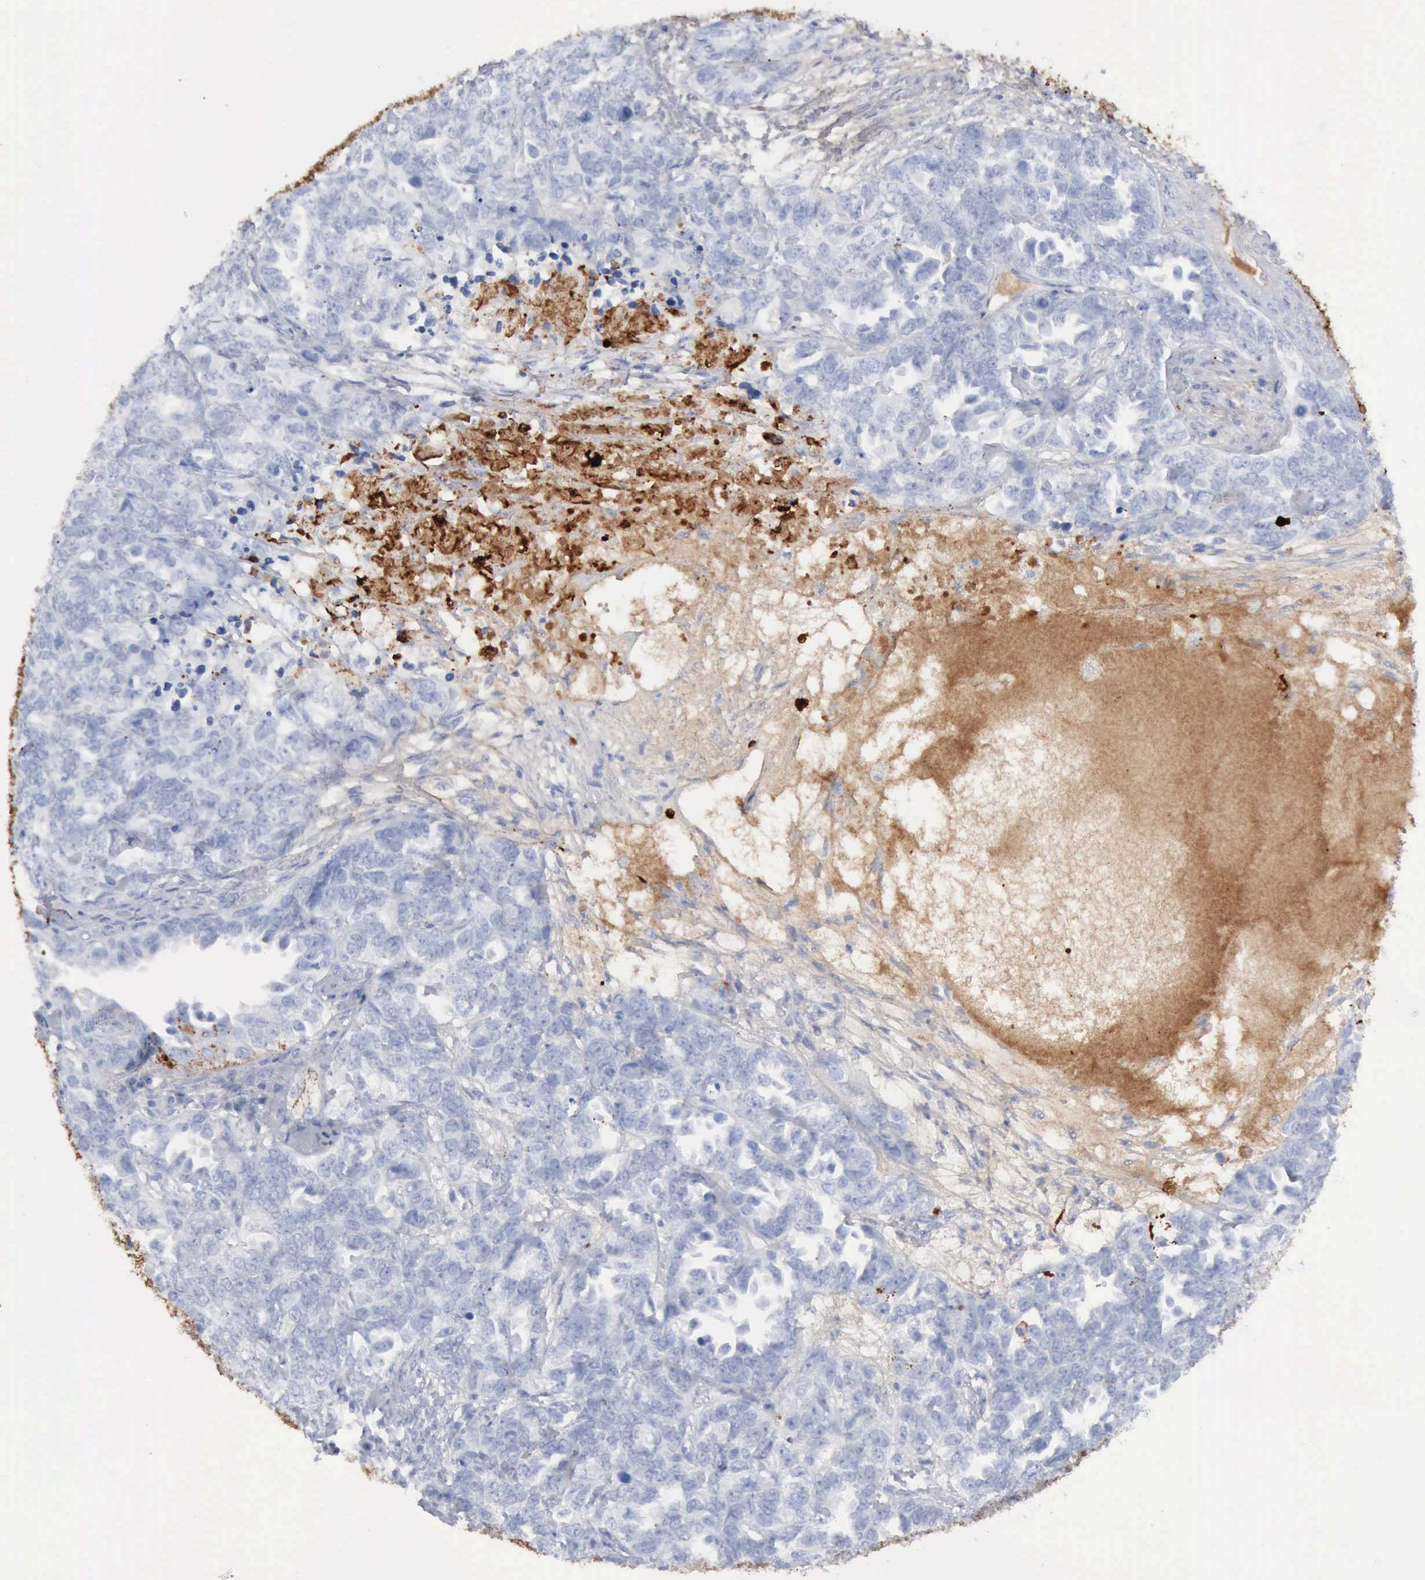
{"staining": {"intensity": "negative", "quantity": "none", "location": "none"}, "tissue": "ovarian cancer", "cell_type": "Tumor cells", "image_type": "cancer", "snomed": [{"axis": "morphology", "description": "Cystadenocarcinoma, serous, NOS"}, {"axis": "topography", "description": "Ovary"}], "caption": "An image of ovarian cancer (serous cystadenocarcinoma) stained for a protein exhibits no brown staining in tumor cells.", "gene": "C4BPA", "patient": {"sex": "female", "age": 82}}